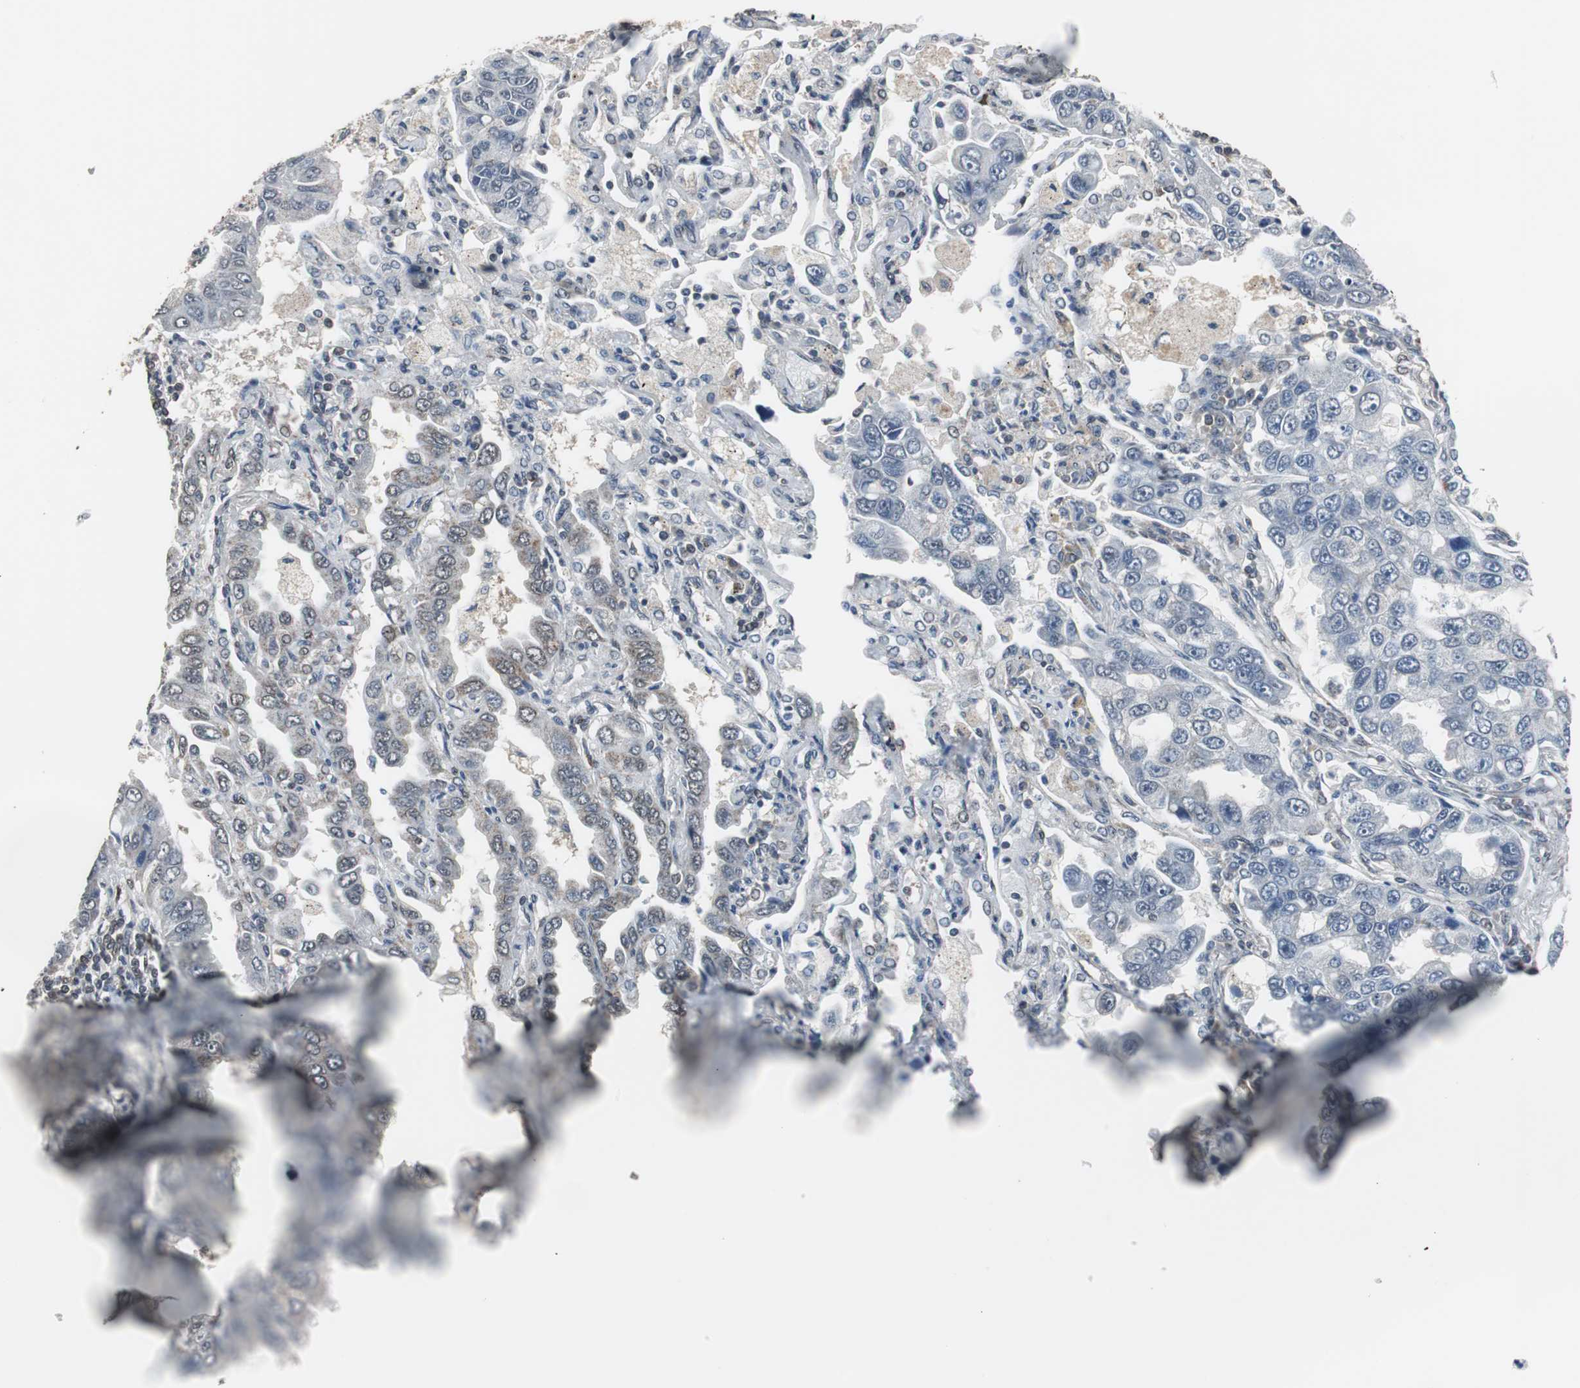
{"staining": {"intensity": "negative", "quantity": "none", "location": "none"}, "tissue": "lung cancer", "cell_type": "Tumor cells", "image_type": "cancer", "snomed": [{"axis": "morphology", "description": "Adenocarcinoma, NOS"}, {"axis": "topography", "description": "Lung"}], "caption": "Tumor cells are negative for brown protein staining in lung cancer. Brightfield microscopy of immunohistochemistry stained with DAB (brown) and hematoxylin (blue), captured at high magnification.", "gene": "ZHX2", "patient": {"sex": "male", "age": 64}}